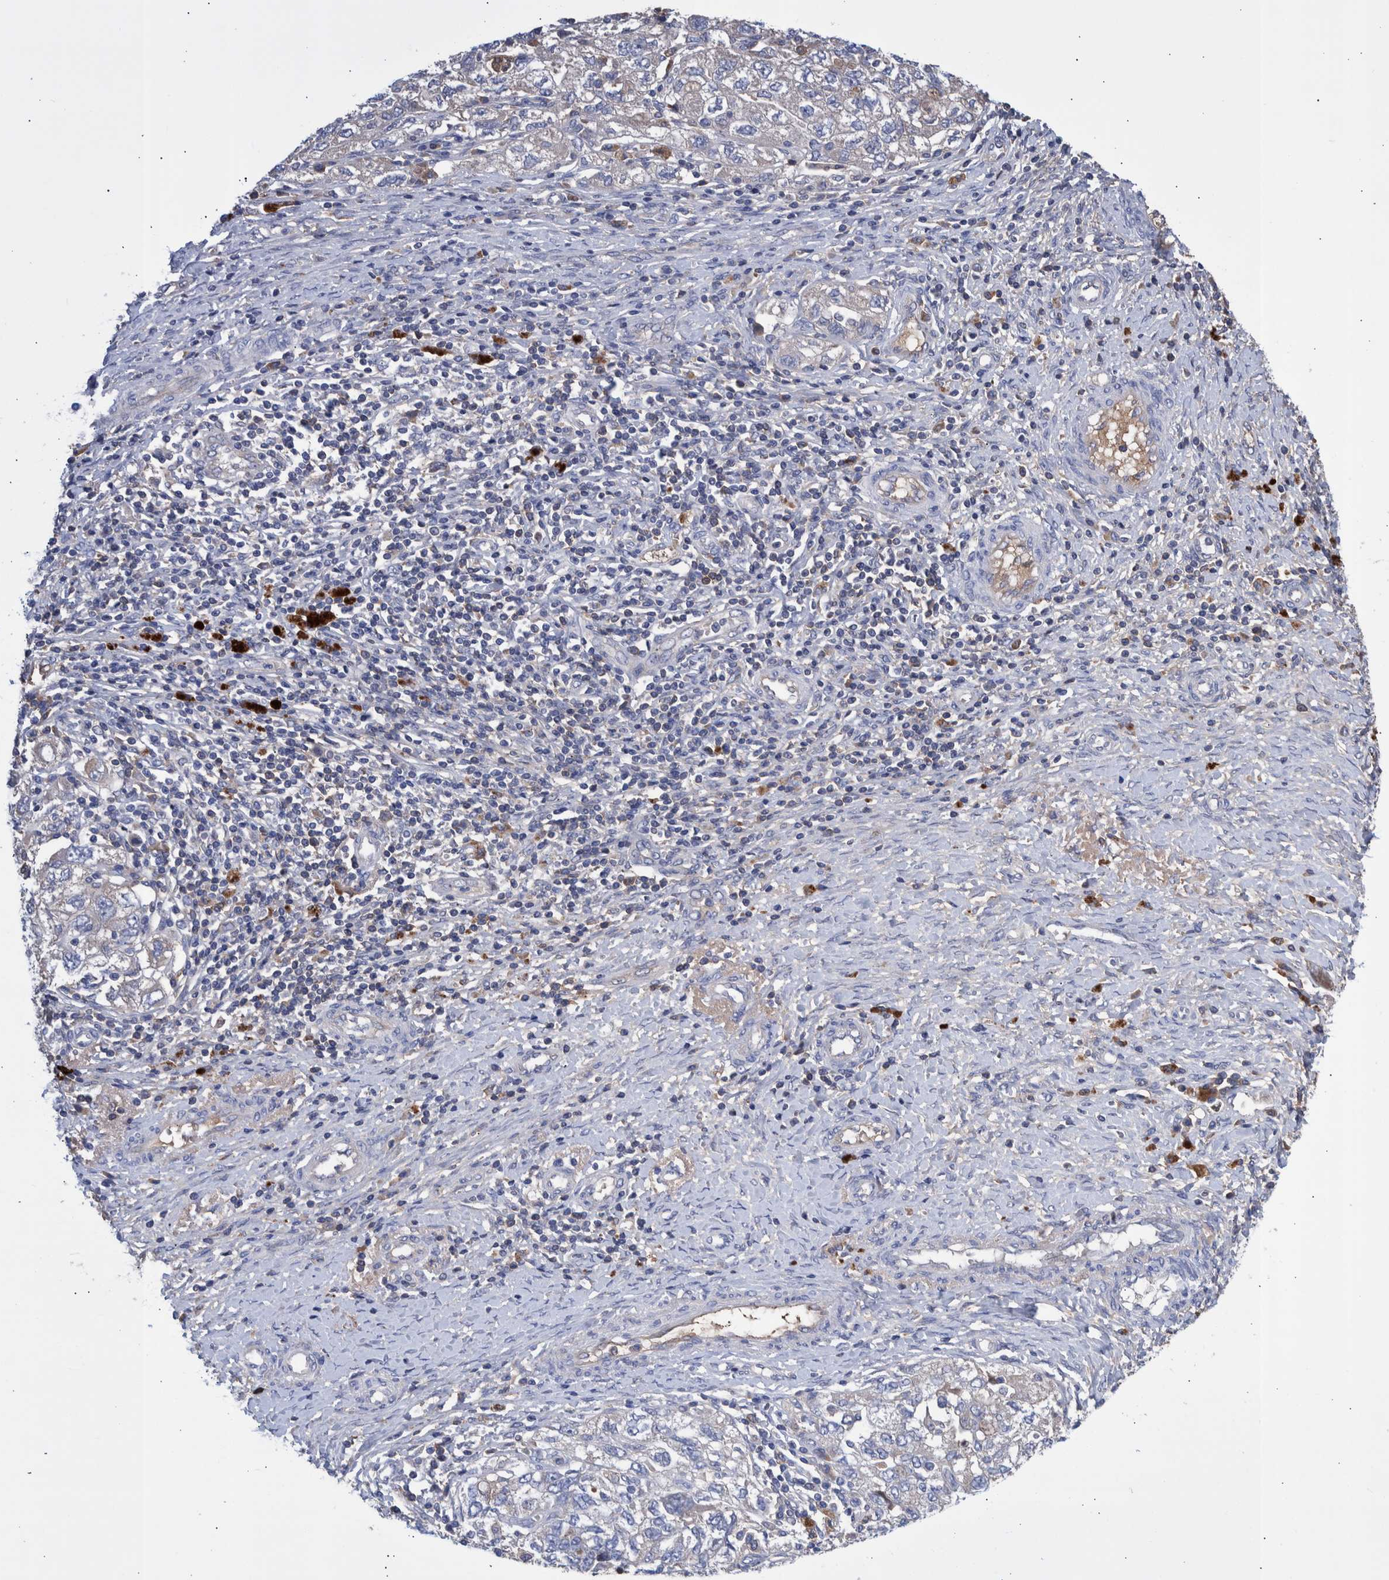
{"staining": {"intensity": "negative", "quantity": "none", "location": "none"}, "tissue": "ovarian cancer", "cell_type": "Tumor cells", "image_type": "cancer", "snomed": [{"axis": "morphology", "description": "Carcinoma, NOS"}, {"axis": "morphology", "description": "Cystadenocarcinoma, serous, NOS"}, {"axis": "topography", "description": "Ovary"}], "caption": "Ovarian cancer was stained to show a protein in brown. There is no significant staining in tumor cells.", "gene": "DLL4", "patient": {"sex": "female", "age": 69}}